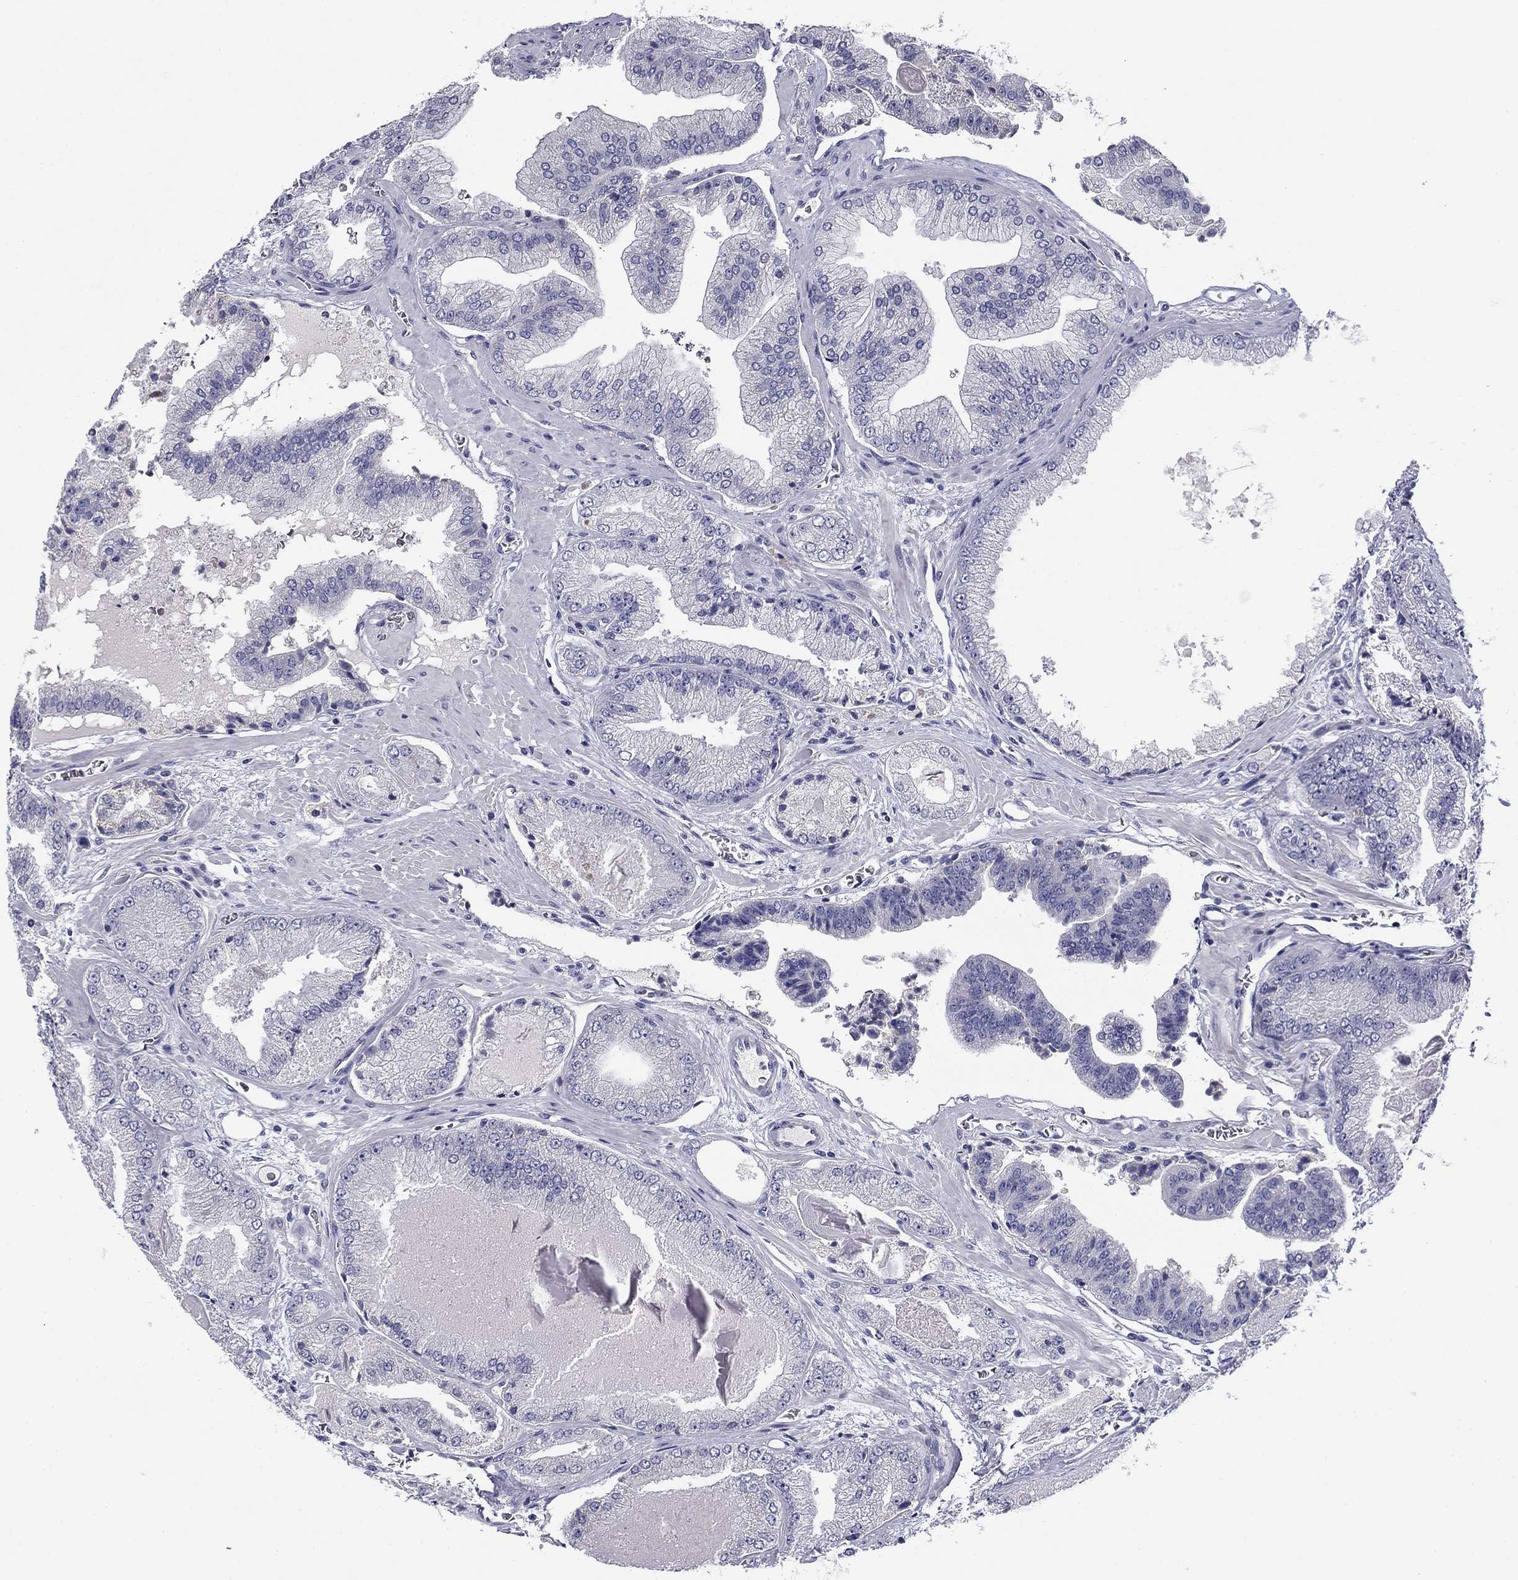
{"staining": {"intensity": "negative", "quantity": "none", "location": "none"}, "tissue": "prostate cancer", "cell_type": "Tumor cells", "image_type": "cancer", "snomed": [{"axis": "morphology", "description": "Adenocarcinoma, Low grade"}, {"axis": "topography", "description": "Prostate"}], "caption": "A micrograph of prostate cancer (adenocarcinoma (low-grade)) stained for a protein displays no brown staining in tumor cells. Nuclei are stained in blue.", "gene": "SPATA7", "patient": {"sex": "male", "age": 72}}